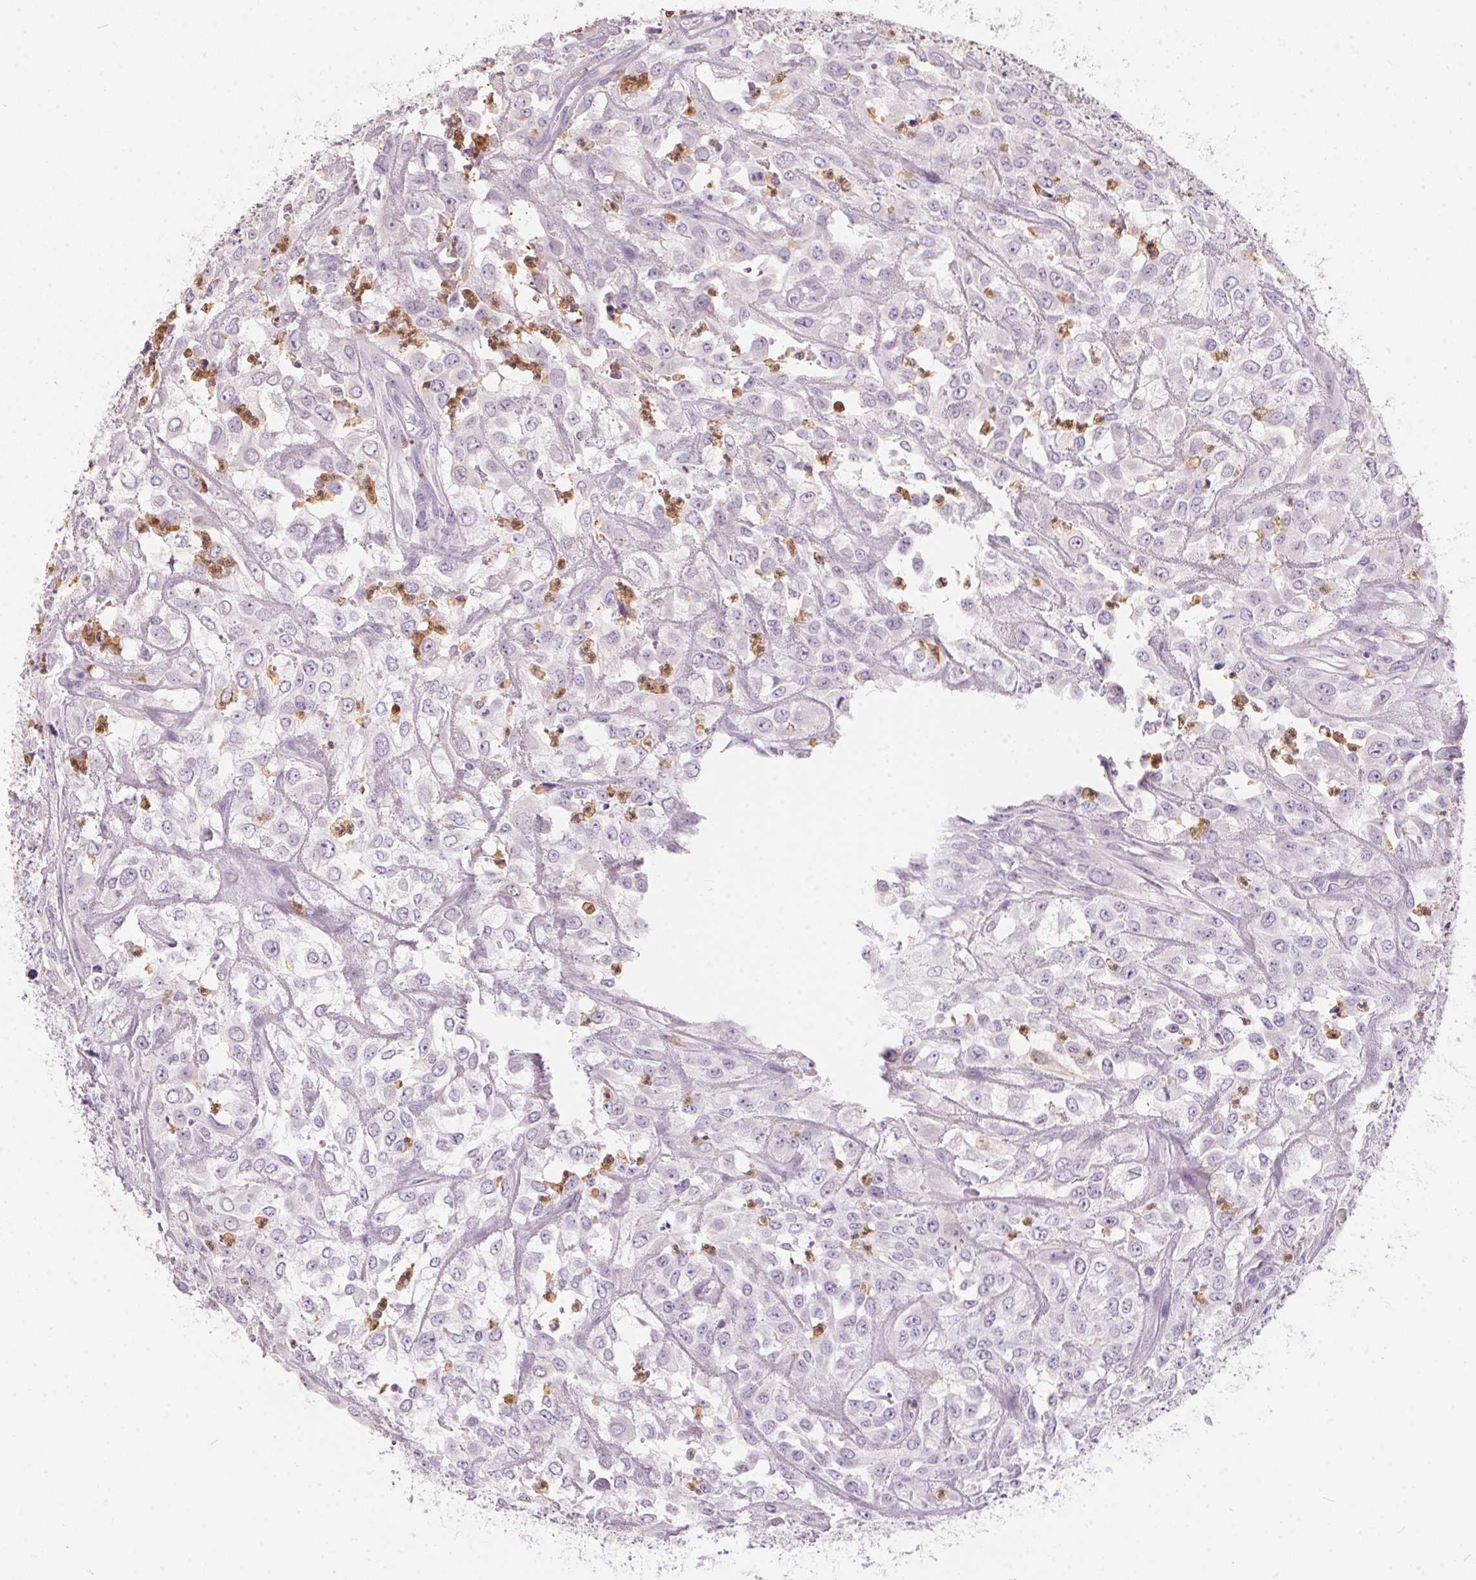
{"staining": {"intensity": "negative", "quantity": "none", "location": "none"}, "tissue": "urothelial cancer", "cell_type": "Tumor cells", "image_type": "cancer", "snomed": [{"axis": "morphology", "description": "Urothelial carcinoma, High grade"}, {"axis": "topography", "description": "Urinary bladder"}], "caption": "Urothelial carcinoma (high-grade) was stained to show a protein in brown. There is no significant staining in tumor cells. (DAB IHC, high magnification).", "gene": "SERPINB1", "patient": {"sex": "male", "age": 67}}